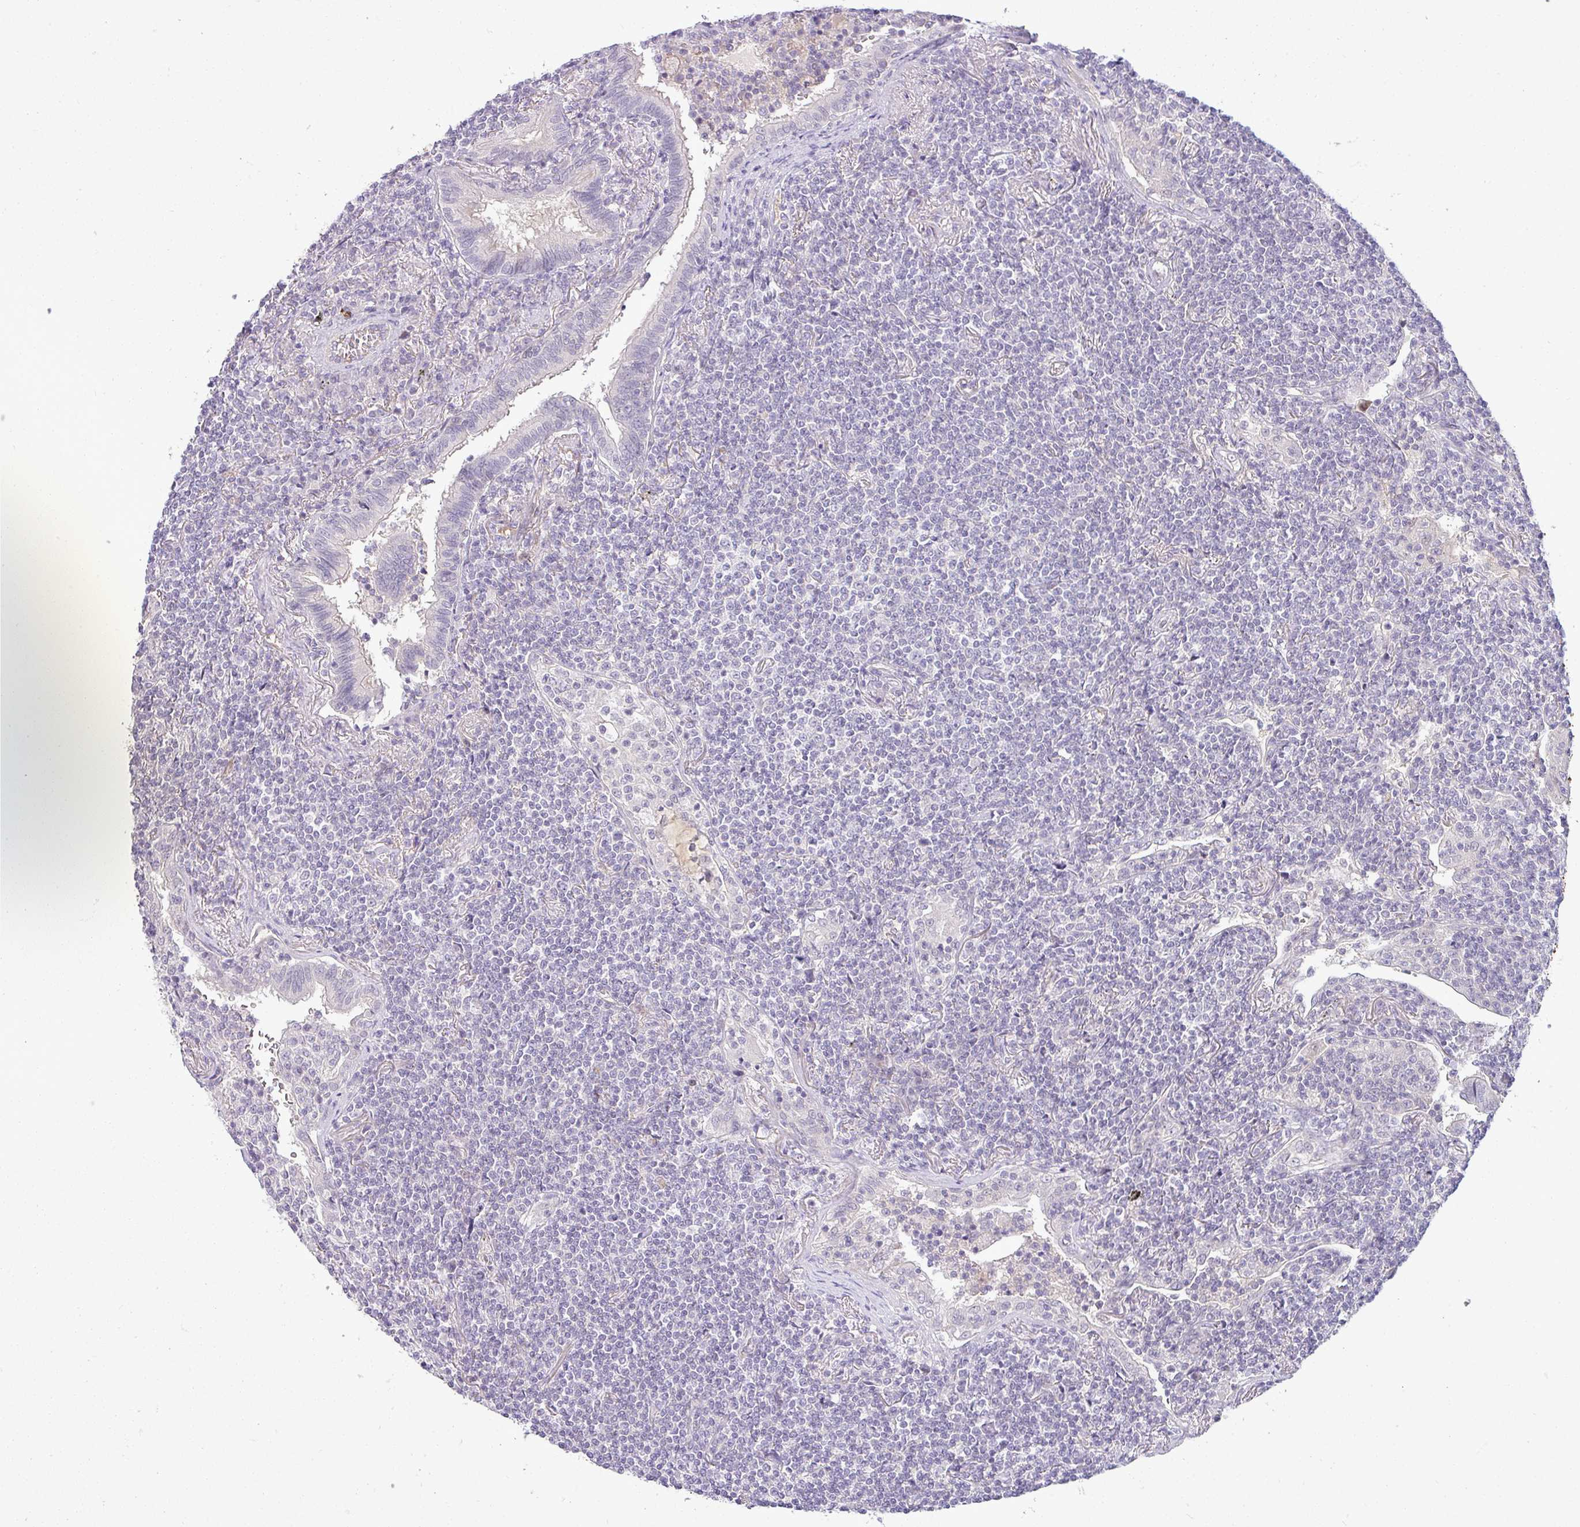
{"staining": {"intensity": "negative", "quantity": "none", "location": "none"}, "tissue": "lymphoma", "cell_type": "Tumor cells", "image_type": "cancer", "snomed": [{"axis": "morphology", "description": "Malignant lymphoma, non-Hodgkin's type, Low grade"}, {"axis": "topography", "description": "Lung"}], "caption": "This is a image of immunohistochemistry (IHC) staining of low-grade malignant lymphoma, non-Hodgkin's type, which shows no positivity in tumor cells.", "gene": "APOM", "patient": {"sex": "female", "age": 71}}